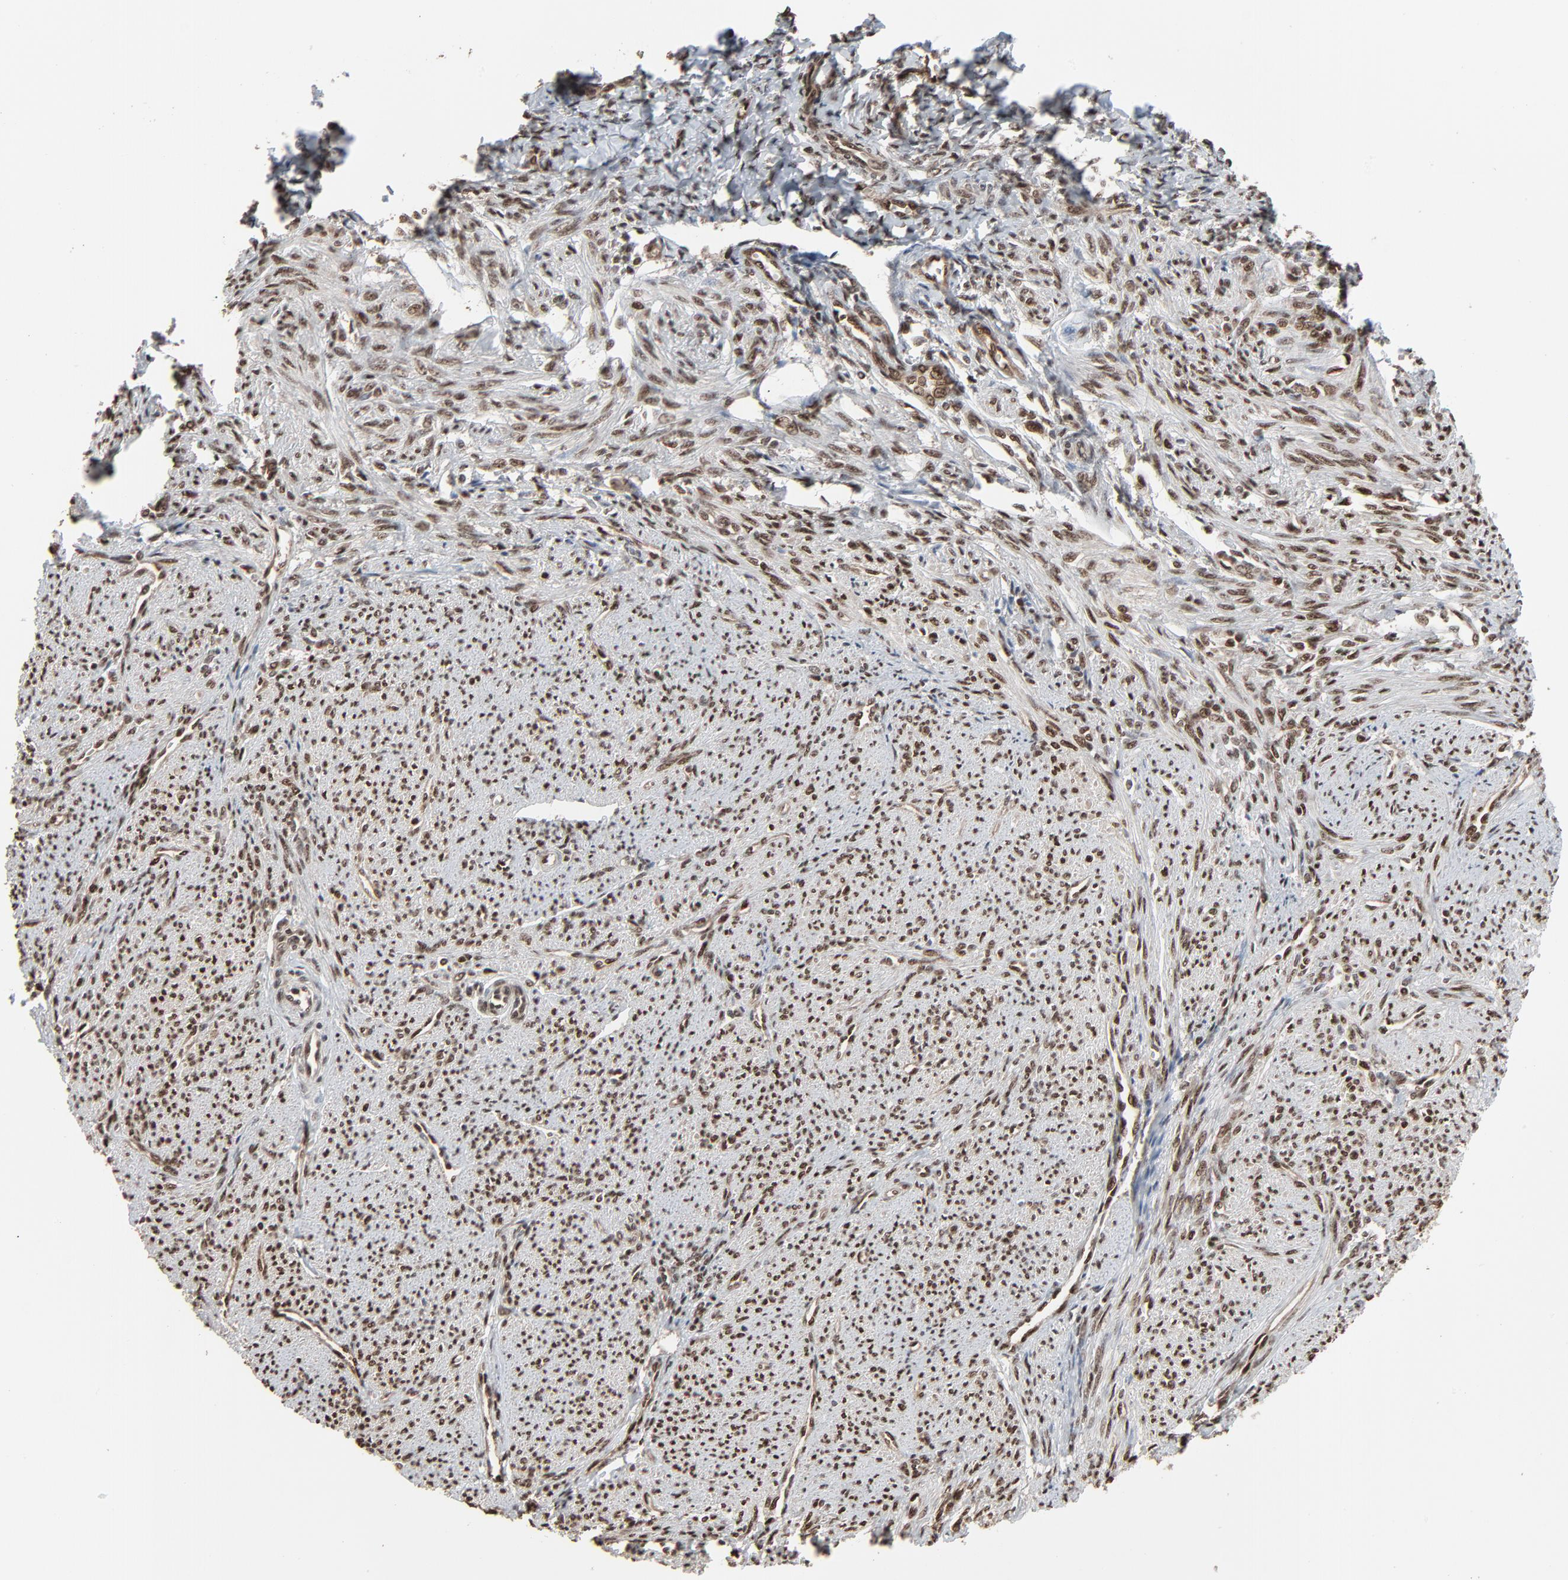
{"staining": {"intensity": "strong", "quantity": ">75%", "location": "nuclear"}, "tissue": "smooth muscle", "cell_type": "Smooth muscle cells", "image_type": "normal", "snomed": [{"axis": "morphology", "description": "Normal tissue, NOS"}, {"axis": "topography", "description": "Smooth muscle"}], "caption": "The immunohistochemical stain labels strong nuclear staining in smooth muscle cells of normal smooth muscle.", "gene": "MEIS2", "patient": {"sex": "female", "age": 65}}